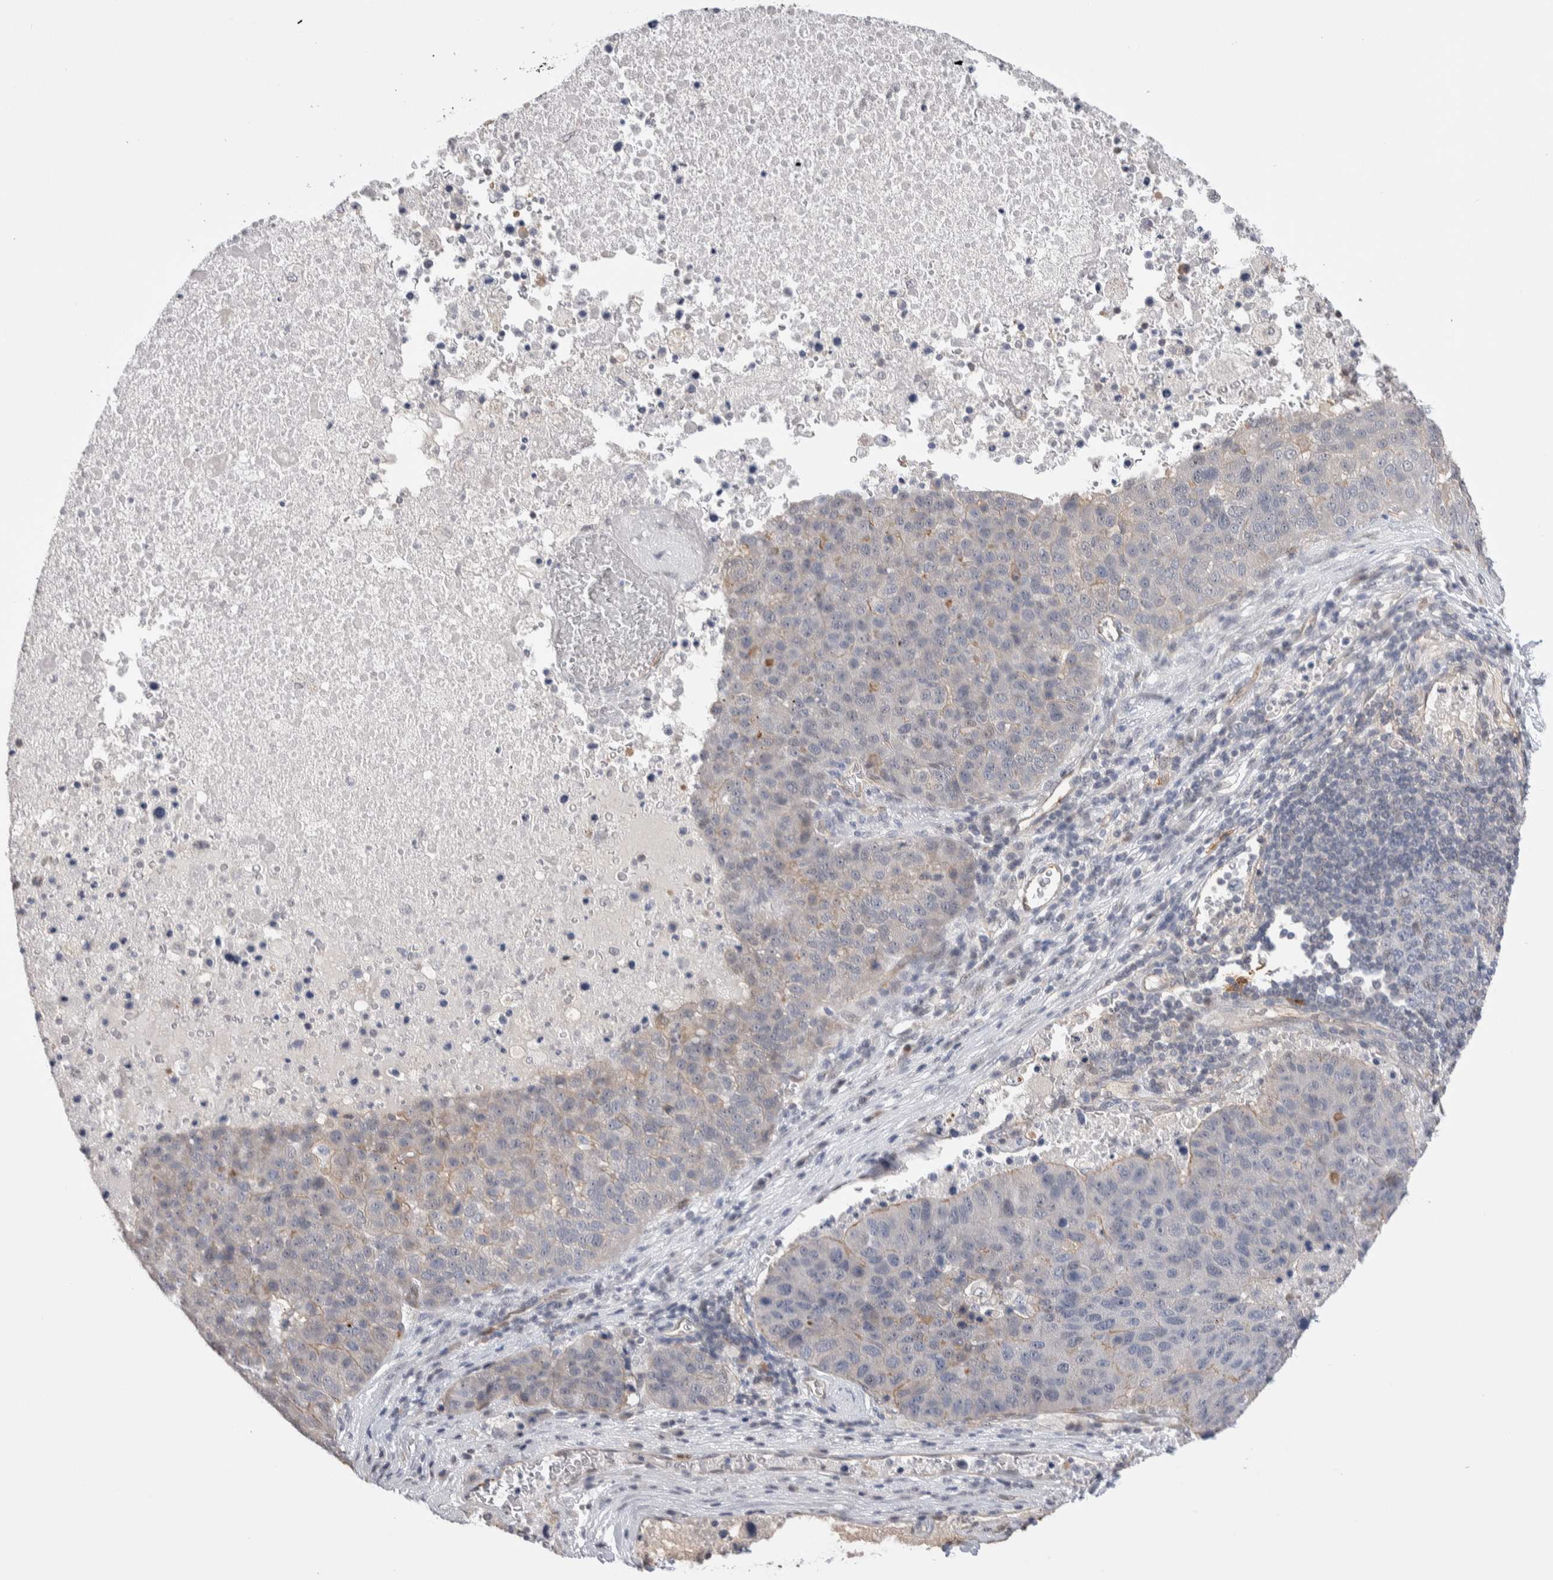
{"staining": {"intensity": "negative", "quantity": "none", "location": "none"}, "tissue": "pancreatic cancer", "cell_type": "Tumor cells", "image_type": "cancer", "snomed": [{"axis": "morphology", "description": "Adenocarcinoma, NOS"}, {"axis": "topography", "description": "Pancreas"}], "caption": "DAB (3,3'-diaminobenzidine) immunohistochemical staining of human pancreatic cancer (adenocarcinoma) demonstrates no significant staining in tumor cells.", "gene": "ZBTB49", "patient": {"sex": "female", "age": 61}}